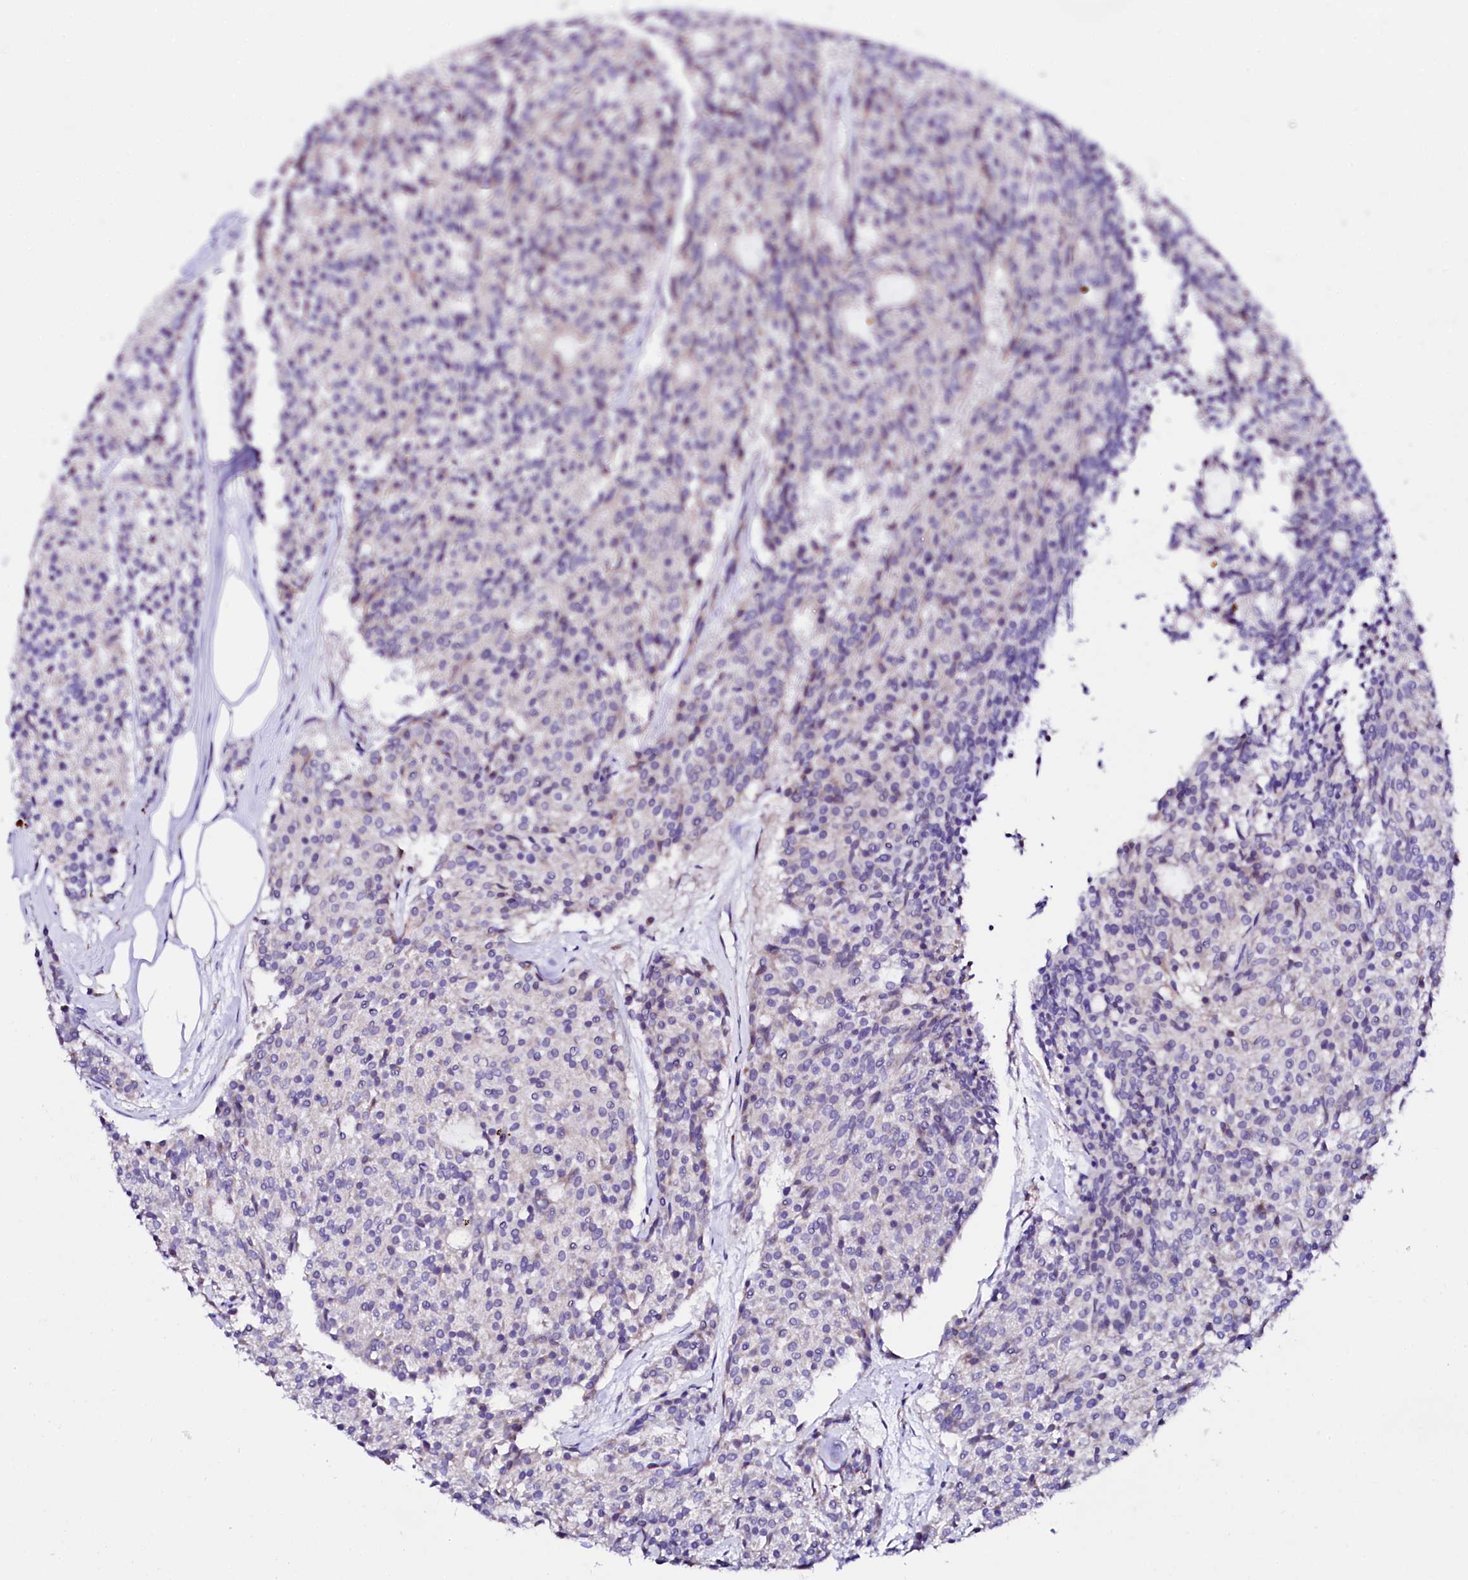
{"staining": {"intensity": "negative", "quantity": "none", "location": "none"}, "tissue": "carcinoid", "cell_type": "Tumor cells", "image_type": "cancer", "snomed": [{"axis": "morphology", "description": "Carcinoid, malignant, NOS"}, {"axis": "topography", "description": "Pancreas"}], "caption": "A histopathology image of malignant carcinoid stained for a protein displays no brown staining in tumor cells.", "gene": "BTBD16", "patient": {"sex": "female", "age": 54}}